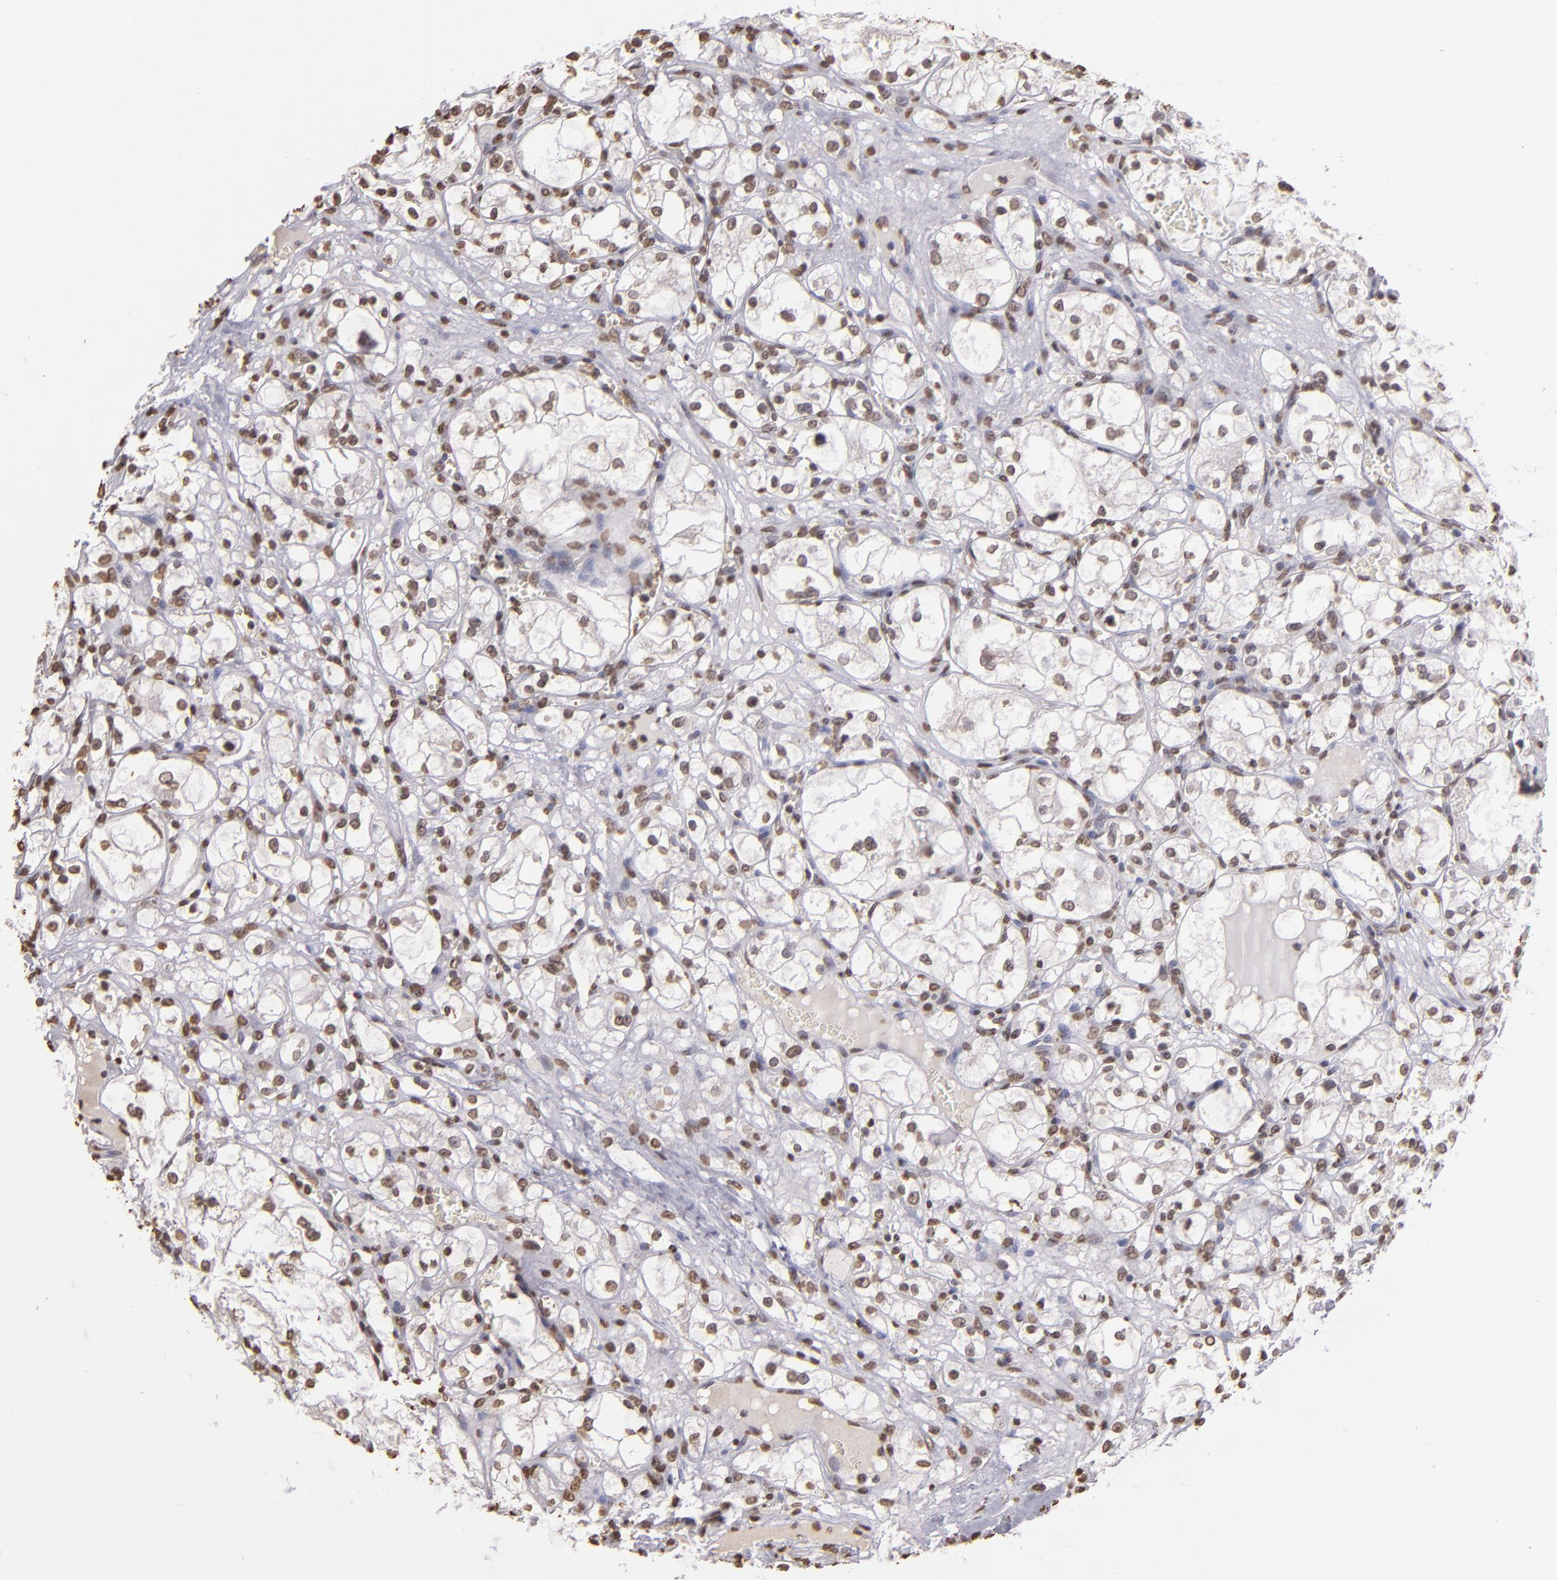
{"staining": {"intensity": "moderate", "quantity": "<25%", "location": "nuclear"}, "tissue": "renal cancer", "cell_type": "Tumor cells", "image_type": "cancer", "snomed": [{"axis": "morphology", "description": "Adenocarcinoma, NOS"}, {"axis": "topography", "description": "Kidney"}], "caption": "Immunohistochemistry micrograph of neoplastic tissue: adenocarcinoma (renal) stained using immunohistochemistry (IHC) displays low levels of moderate protein expression localized specifically in the nuclear of tumor cells, appearing as a nuclear brown color.", "gene": "LBX1", "patient": {"sex": "male", "age": 61}}